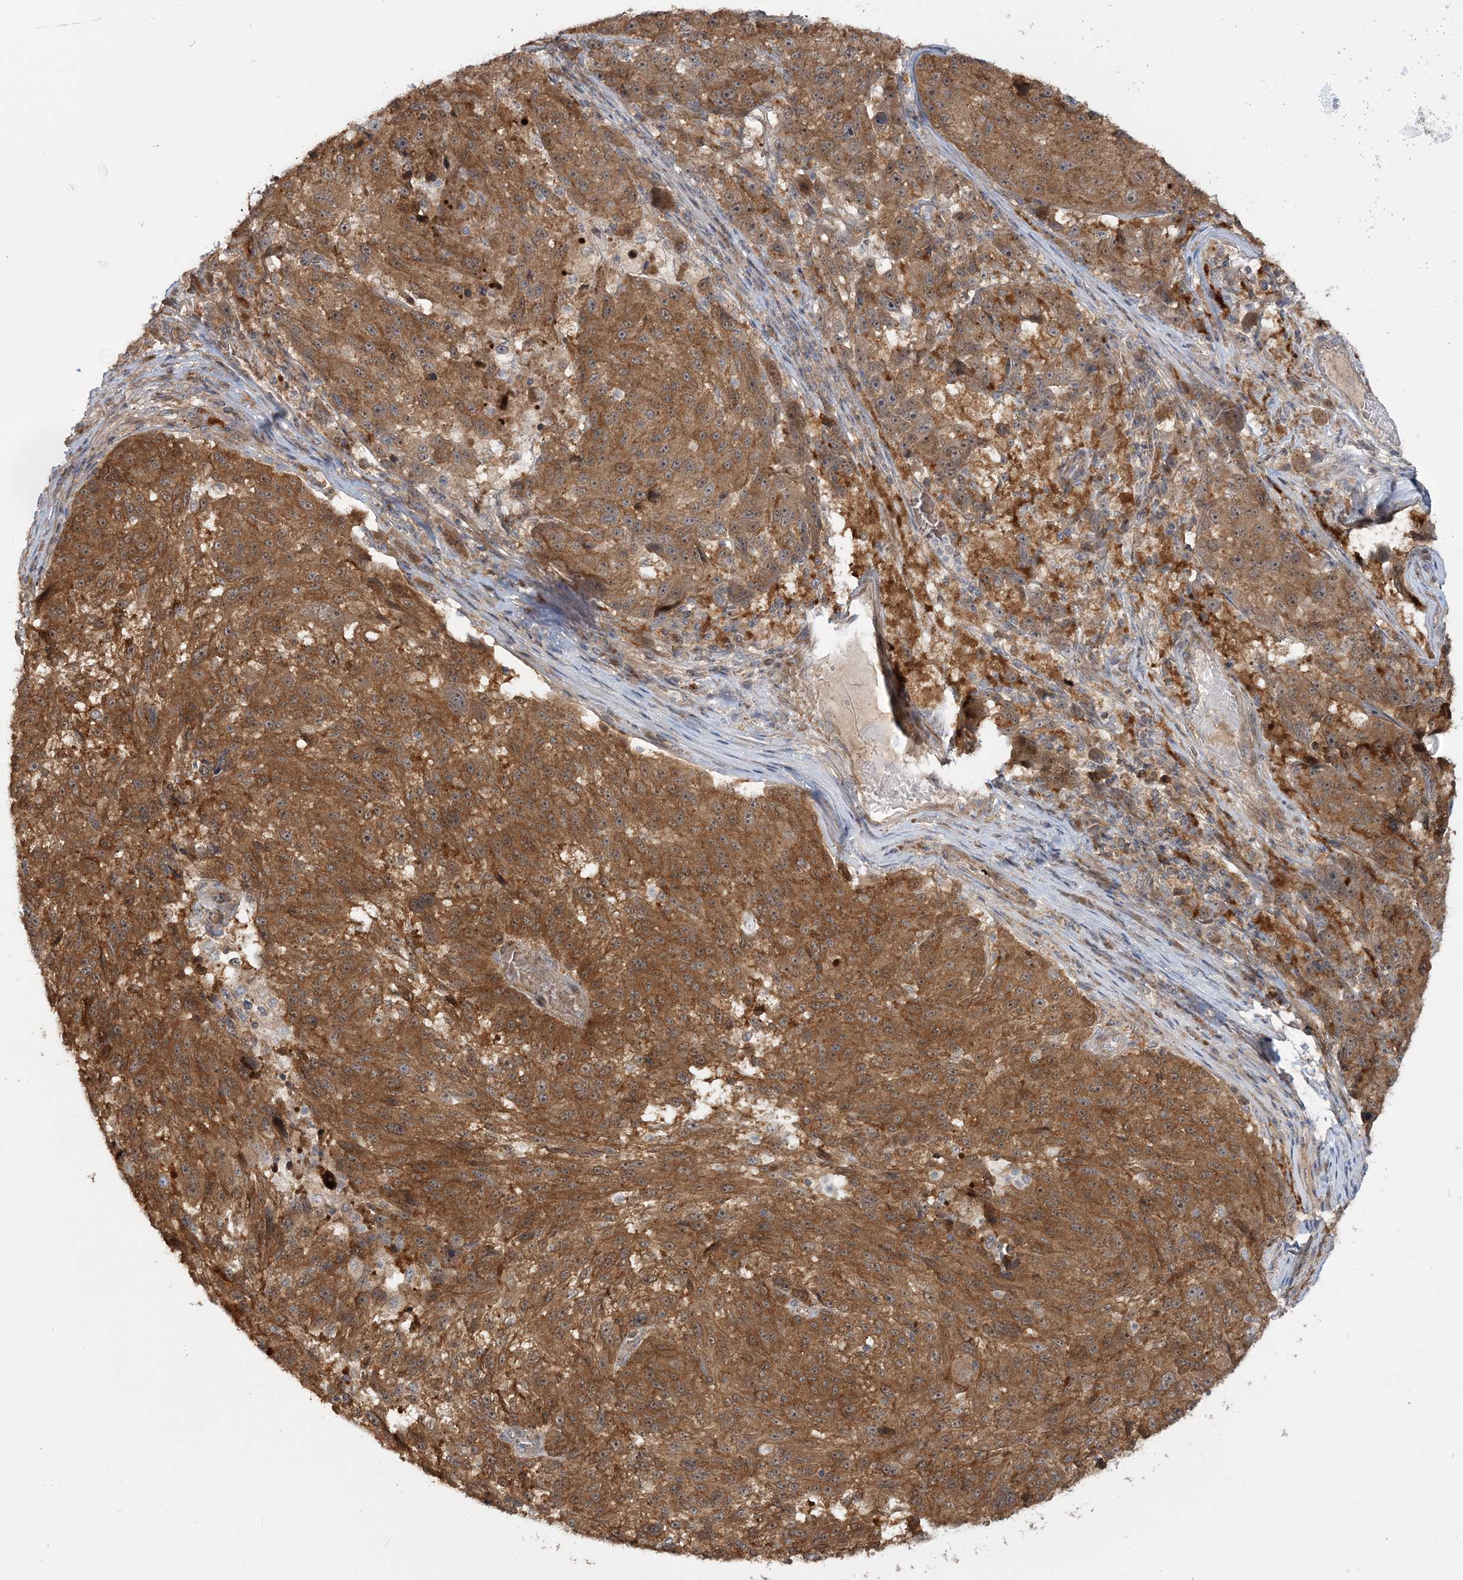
{"staining": {"intensity": "moderate", "quantity": ">75%", "location": "cytoplasmic/membranous"}, "tissue": "melanoma", "cell_type": "Tumor cells", "image_type": "cancer", "snomed": [{"axis": "morphology", "description": "Malignant melanoma, NOS"}, {"axis": "topography", "description": "Skin"}], "caption": "Moderate cytoplasmic/membranous positivity is appreciated in about >75% of tumor cells in melanoma.", "gene": "MOCS2", "patient": {"sex": "male", "age": 53}}